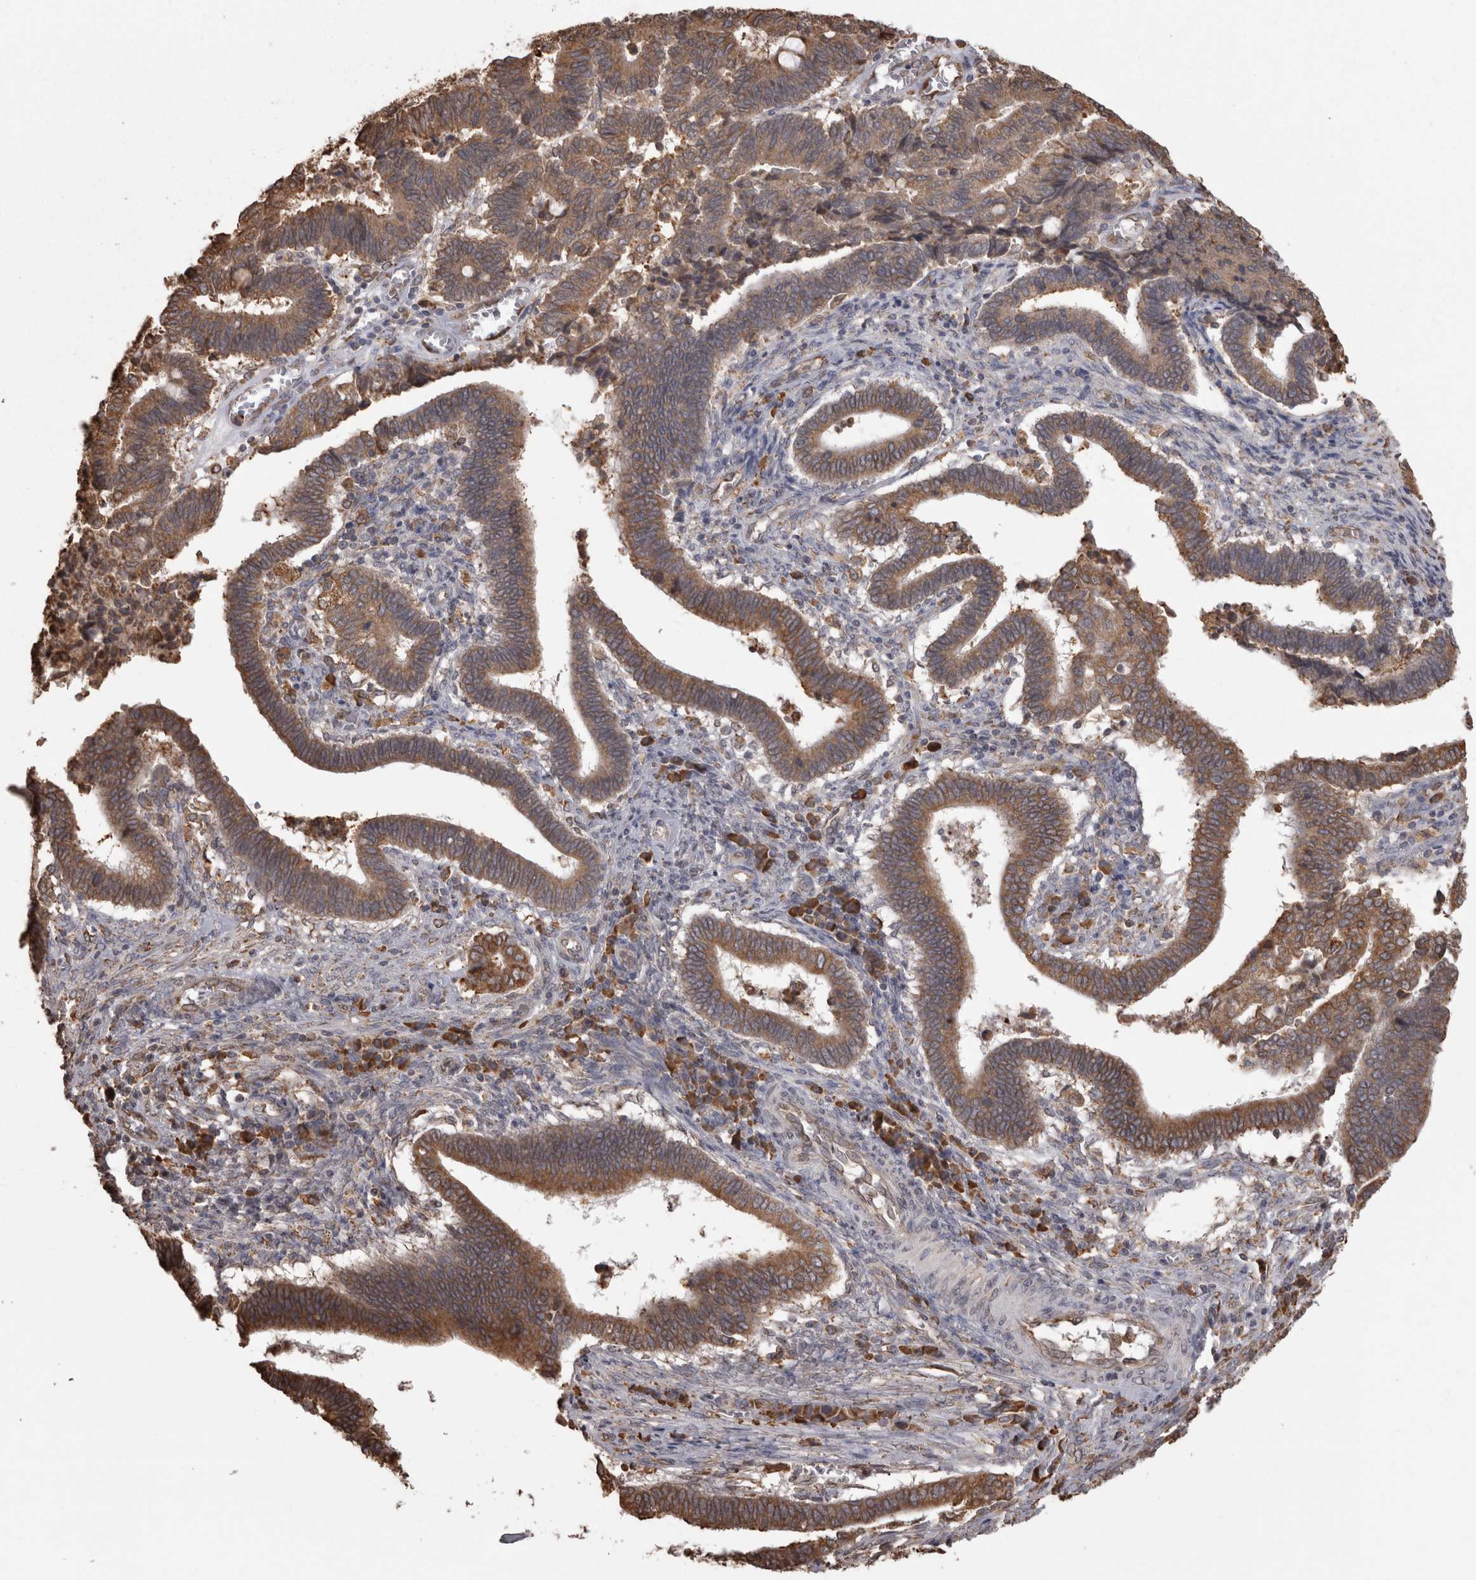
{"staining": {"intensity": "moderate", "quantity": ">75%", "location": "cytoplasmic/membranous"}, "tissue": "cervical cancer", "cell_type": "Tumor cells", "image_type": "cancer", "snomed": [{"axis": "morphology", "description": "Adenocarcinoma, NOS"}, {"axis": "topography", "description": "Cervix"}], "caption": "Immunohistochemistry histopathology image of human cervical adenocarcinoma stained for a protein (brown), which shows medium levels of moderate cytoplasmic/membranous expression in about >75% of tumor cells.", "gene": "PON2", "patient": {"sex": "female", "age": 44}}